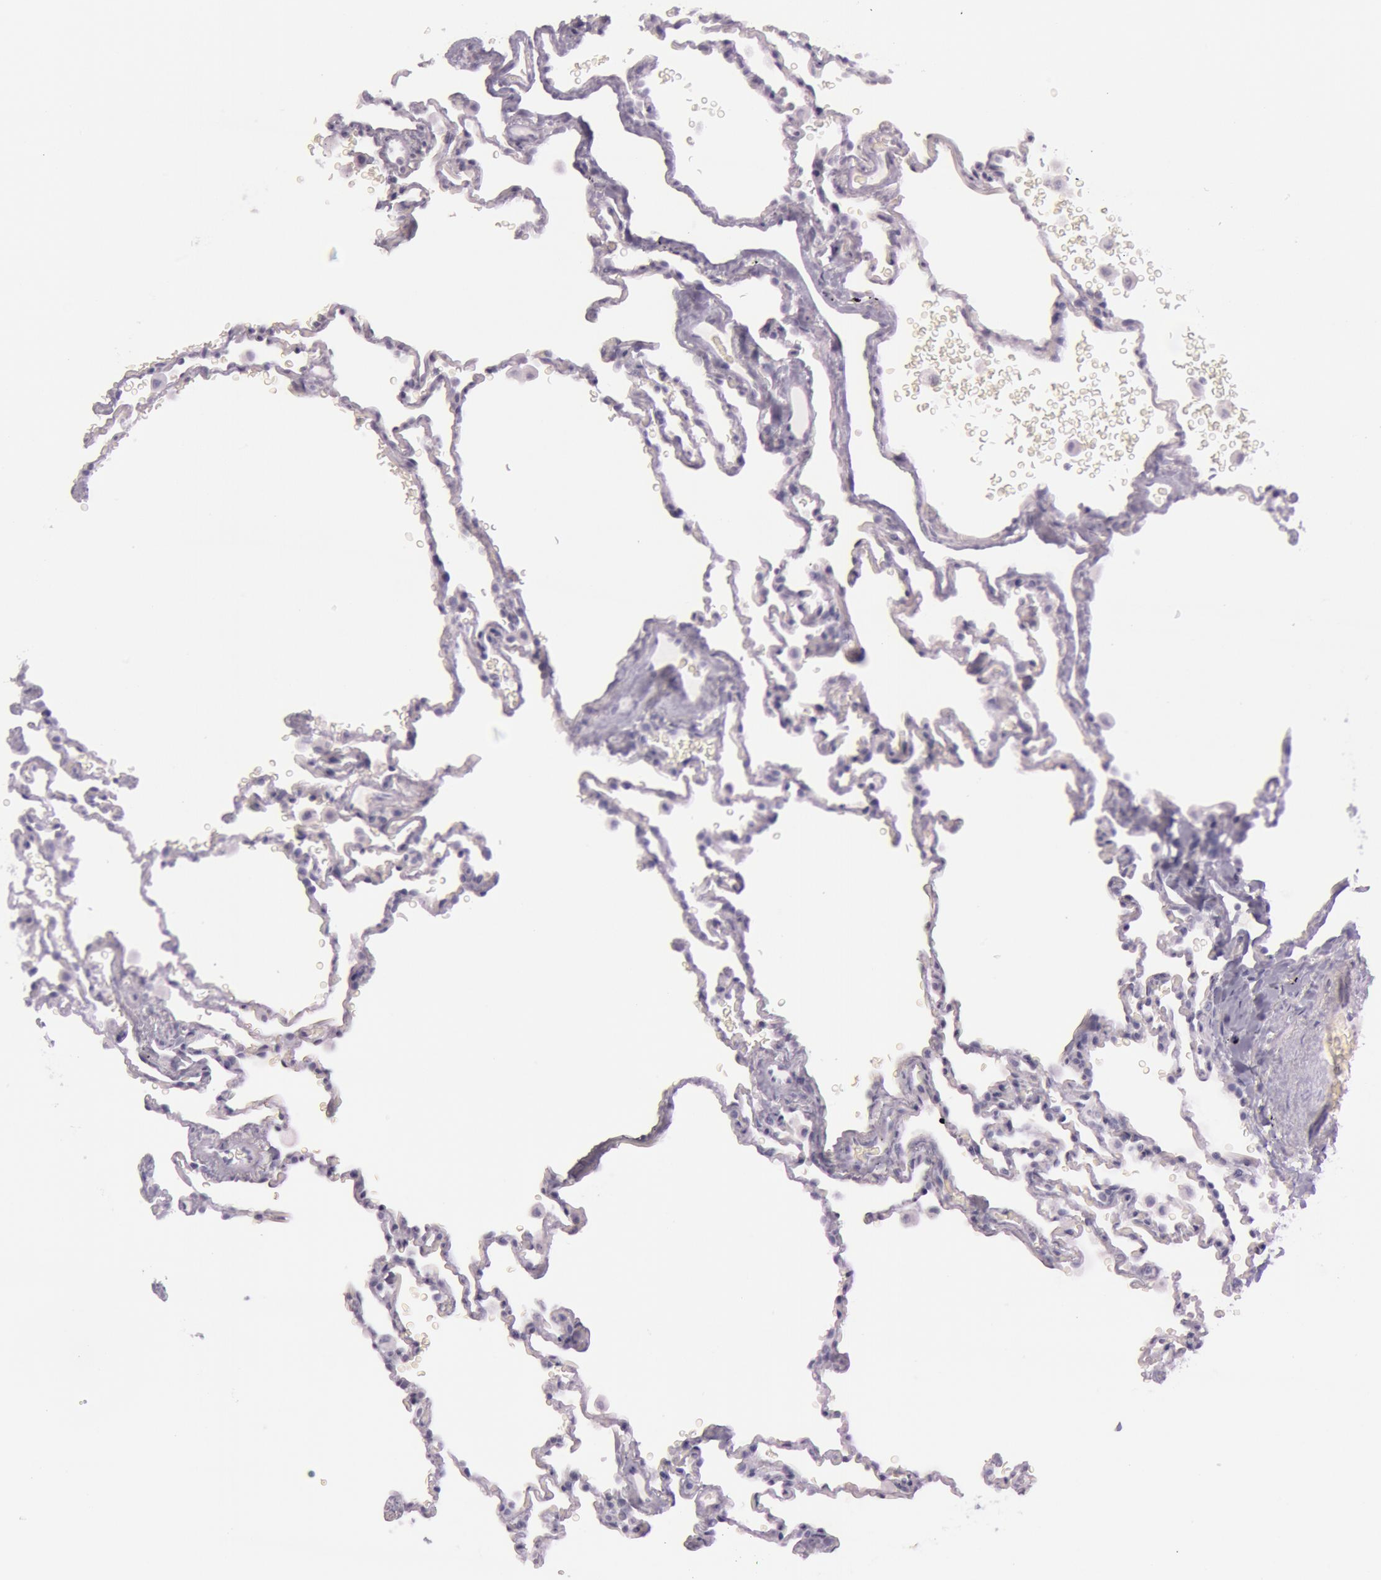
{"staining": {"intensity": "negative", "quantity": "none", "location": "none"}, "tissue": "lung", "cell_type": "Alveolar cells", "image_type": "normal", "snomed": [{"axis": "morphology", "description": "Normal tissue, NOS"}, {"axis": "topography", "description": "Lung"}], "caption": "Immunohistochemical staining of normal human lung displays no significant positivity in alveolar cells.", "gene": "S100A7", "patient": {"sex": "male", "age": 59}}